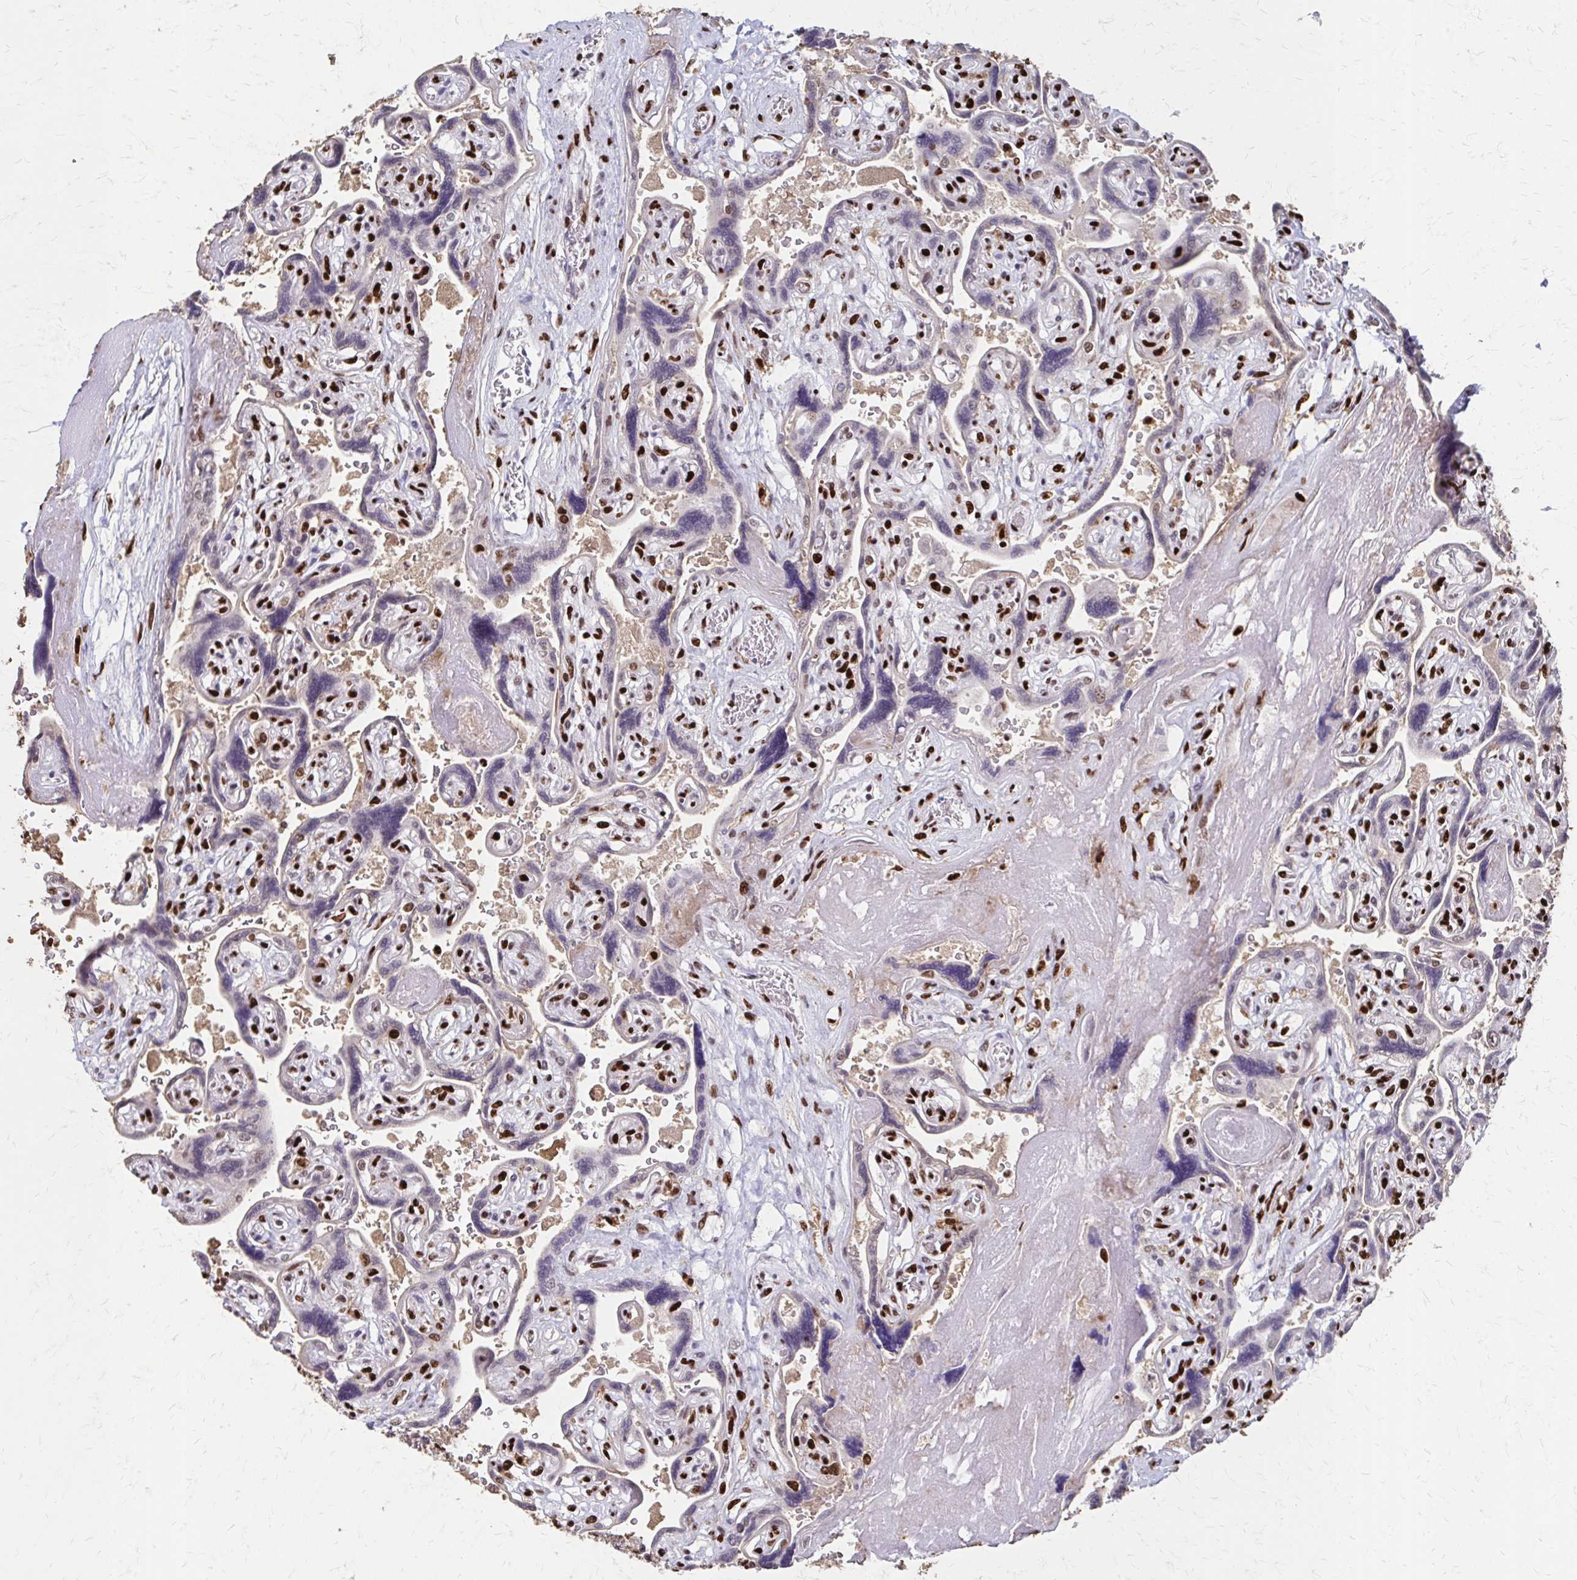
{"staining": {"intensity": "strong", "quantity": ">75%", "location": "nuclear"}, "tissue": "placenta", "cell_type": "Decidual cells", "image_type": "normal", "snomed": [{"axis": "morphology", "description": "Normal tissue, NOS"}, {"axis": "topography", "description": "Placenta"}], "caption": "Immunohistochemistry (IHC) histopathology image of normal placenta stained for a protein (brown), which shows high levels of strong nuclear positivity in about >75% of decidual cells.", "gene": "CNKSR3", "patient": {"sex": "female", "age": 32}}